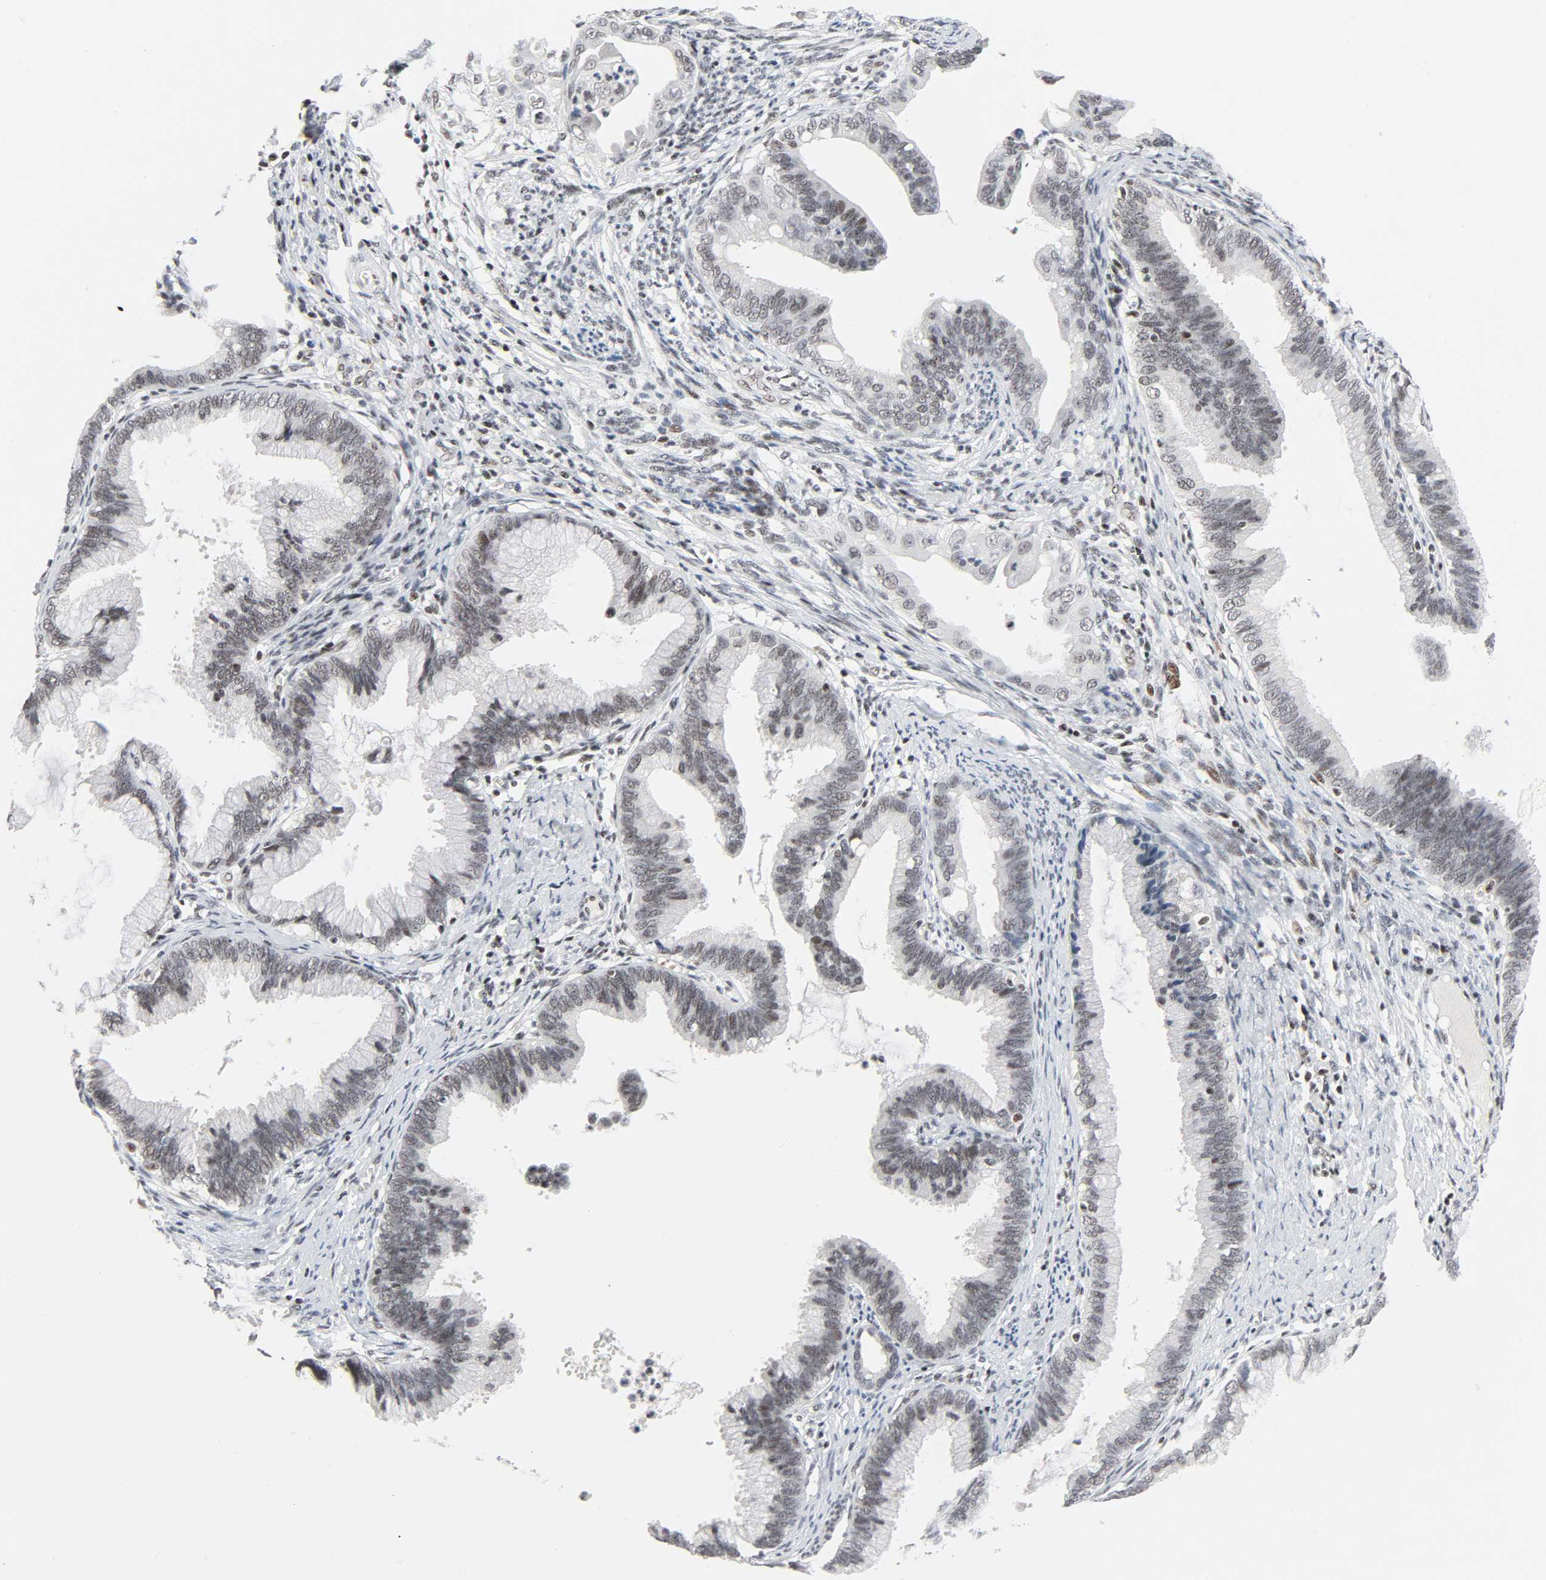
{"staining": {"intensity": "weak", "quantity": "25%-75%", "location": "nuclear"}, "tissue": "cervical cancer", "cell_type": "Tumor cells", "image_type": "cancer", "snomed": [{"axis": "morphology", "description": "Squamous cell carcinoma, NOS"}, {"axis": "topography", "description": "Cervix"}], "caption": "Immunohistochemical staining of cervical squamous cell carcinoma reveals low levels of weak nuclear protein positivity in approximately 25%-75% of tumor cells.", "gene": "GABPA", "patient": {"sex": "female", "age": 32}}